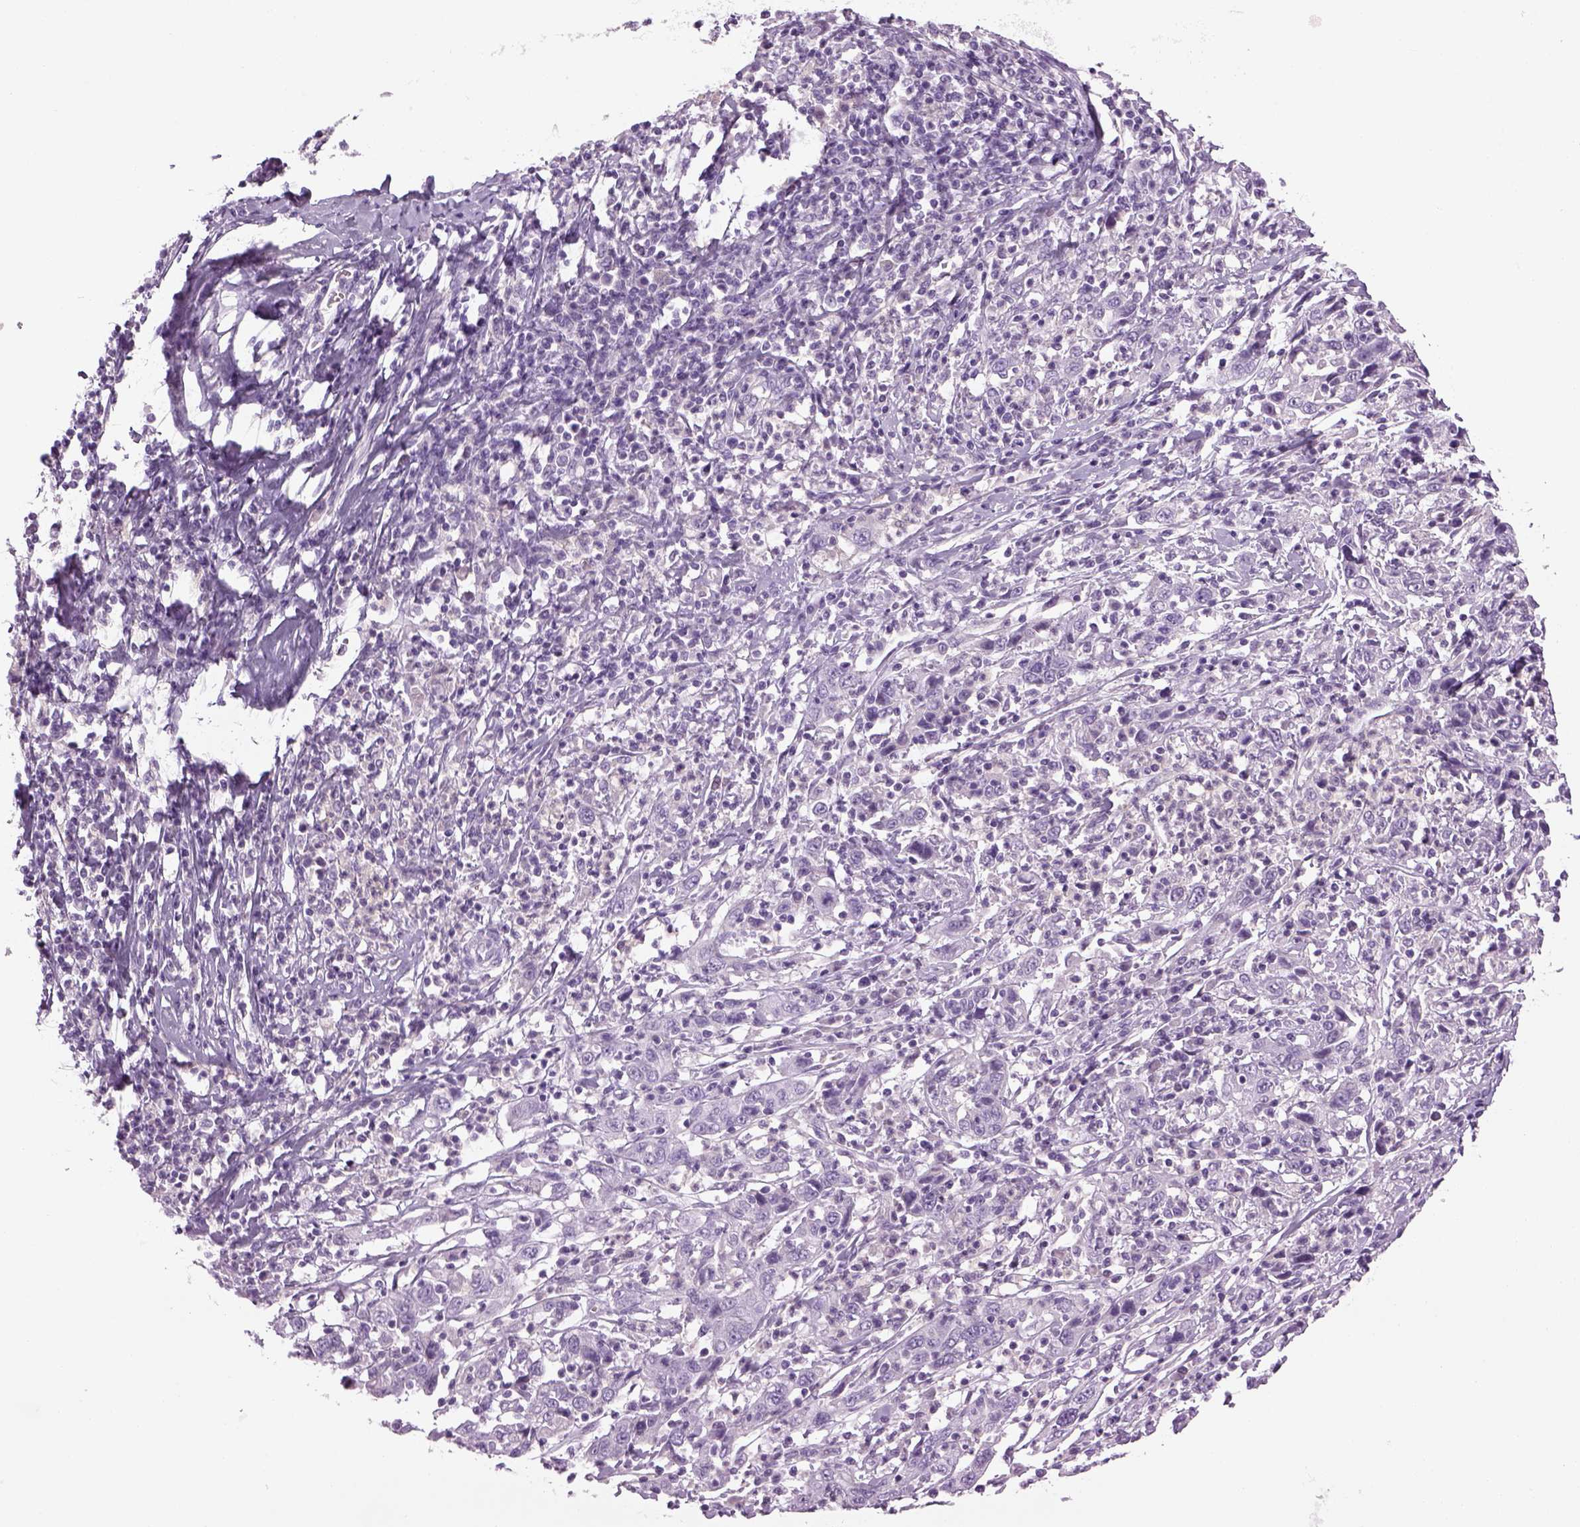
{"staining": {"intensity": "negative", "quantity": "none", "location": "none"}, "tissue": "cervical cancer", "cell_type": "Tumor cells", "image_type": "cancer", "snomed": [{"axis": "morphology", "description": "Squamous cell carcinoma, NOS"}, {"axis": "topography", "description": "Cervix"}], "caption": "High power microscopy photomicrograph of an IHC micrograph of cervical cancer, revealing no significant positivity in tumor cells.", "gene": "MDH1B", "patient": {"sex": "female", "age": 46}}